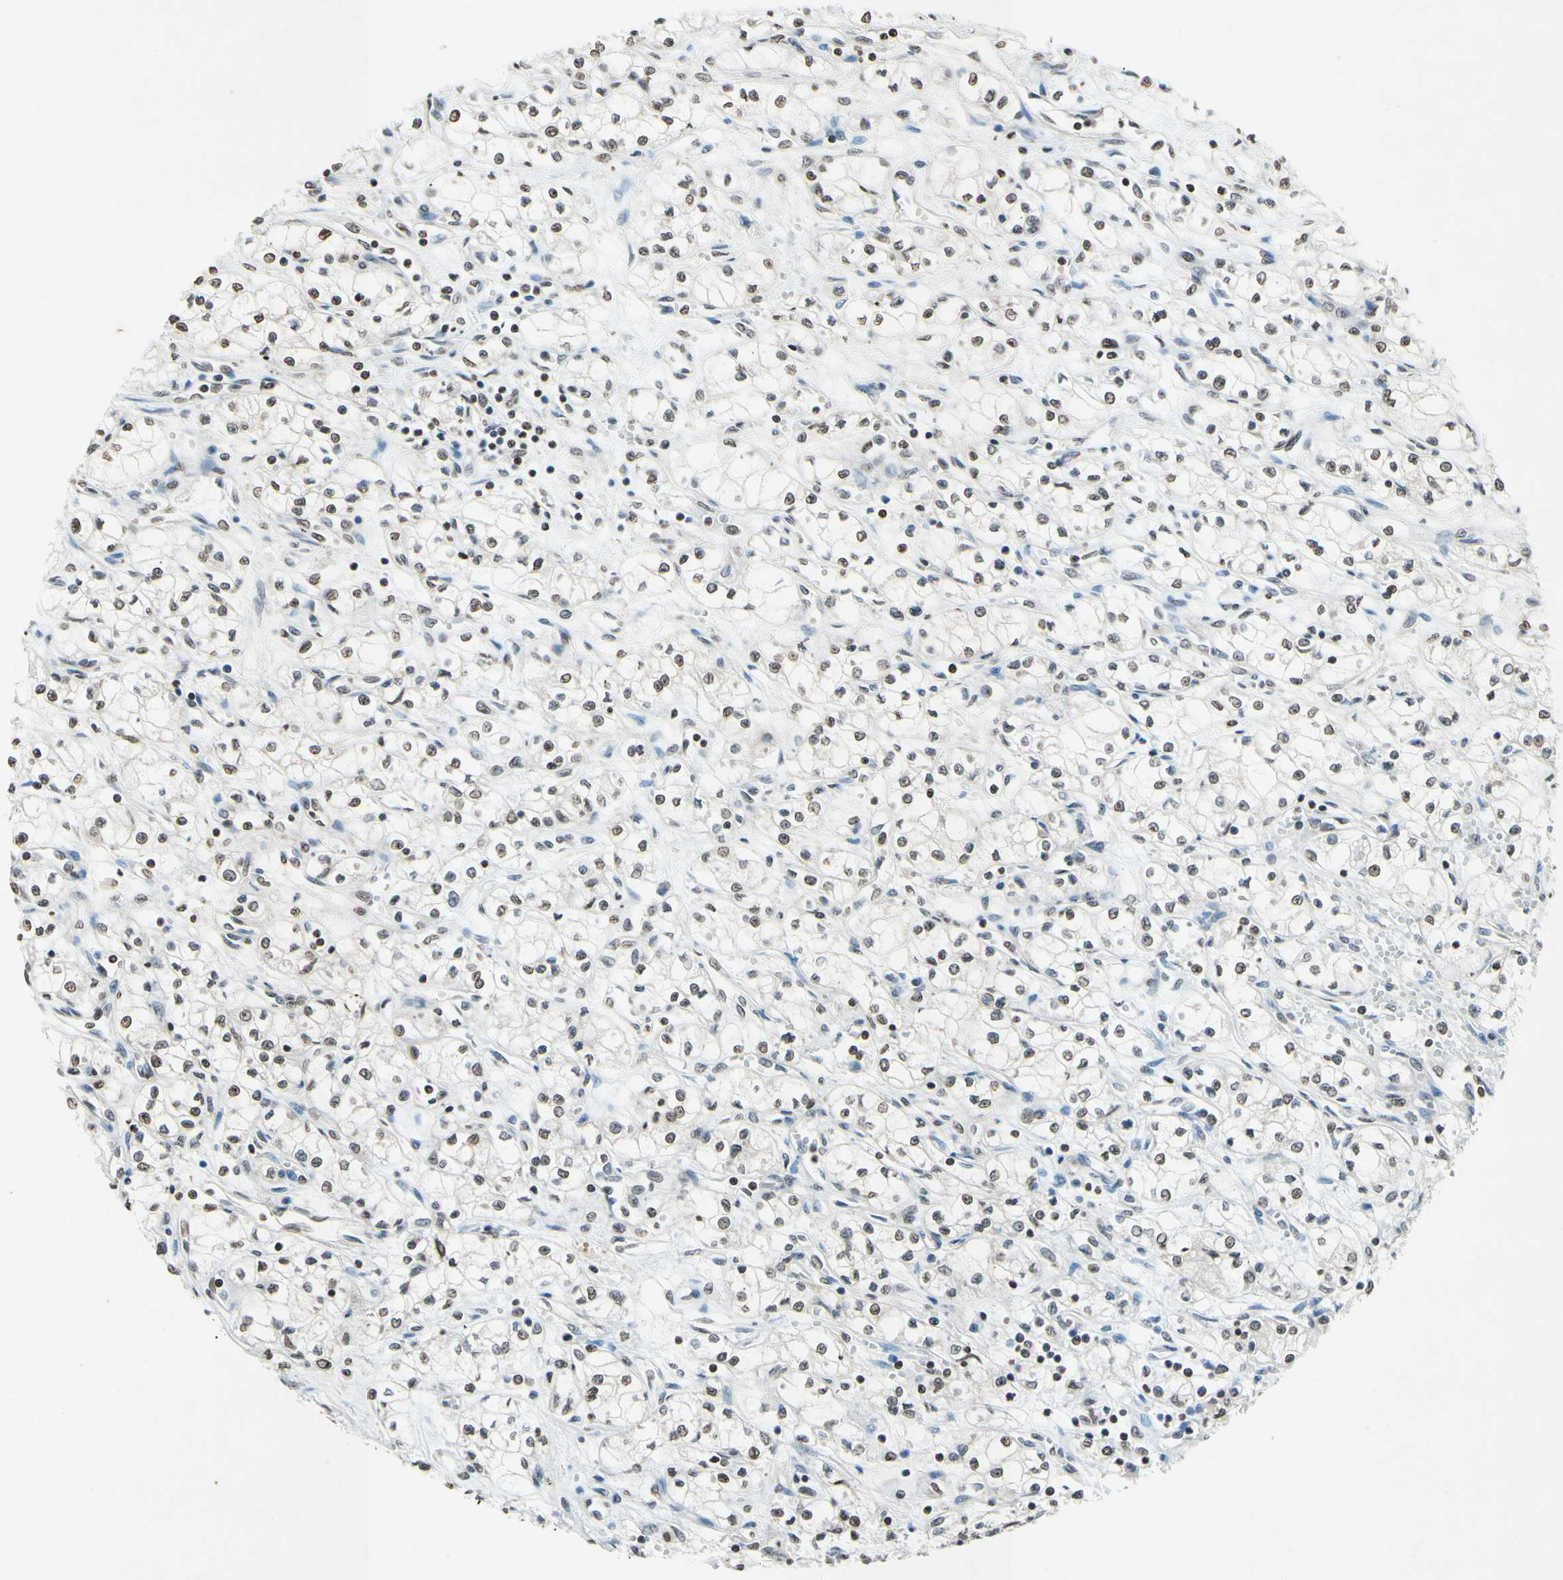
{"staining": {"intensity": "negative", "quantity": "none", "location": "none"}, "tissue": "renal cancer", "cell_type": "Tumor cells", "image_type": "cancer", "snomed": [{"axis": "morphology", "description": "Normal tissue, NOS"}, {"axis": "morphology", "description": "Adenocarcinoma, NOS"}, {"axis": "topography", "description": "Kidney"}], "caption": "Human renal adenocarcinoma stained for a protein using immunohistochemistry (IHC) demonstrates no expression in tumor cells.", "gene": "CLDN11", "patient": {"sex": "male", "age": 59}}